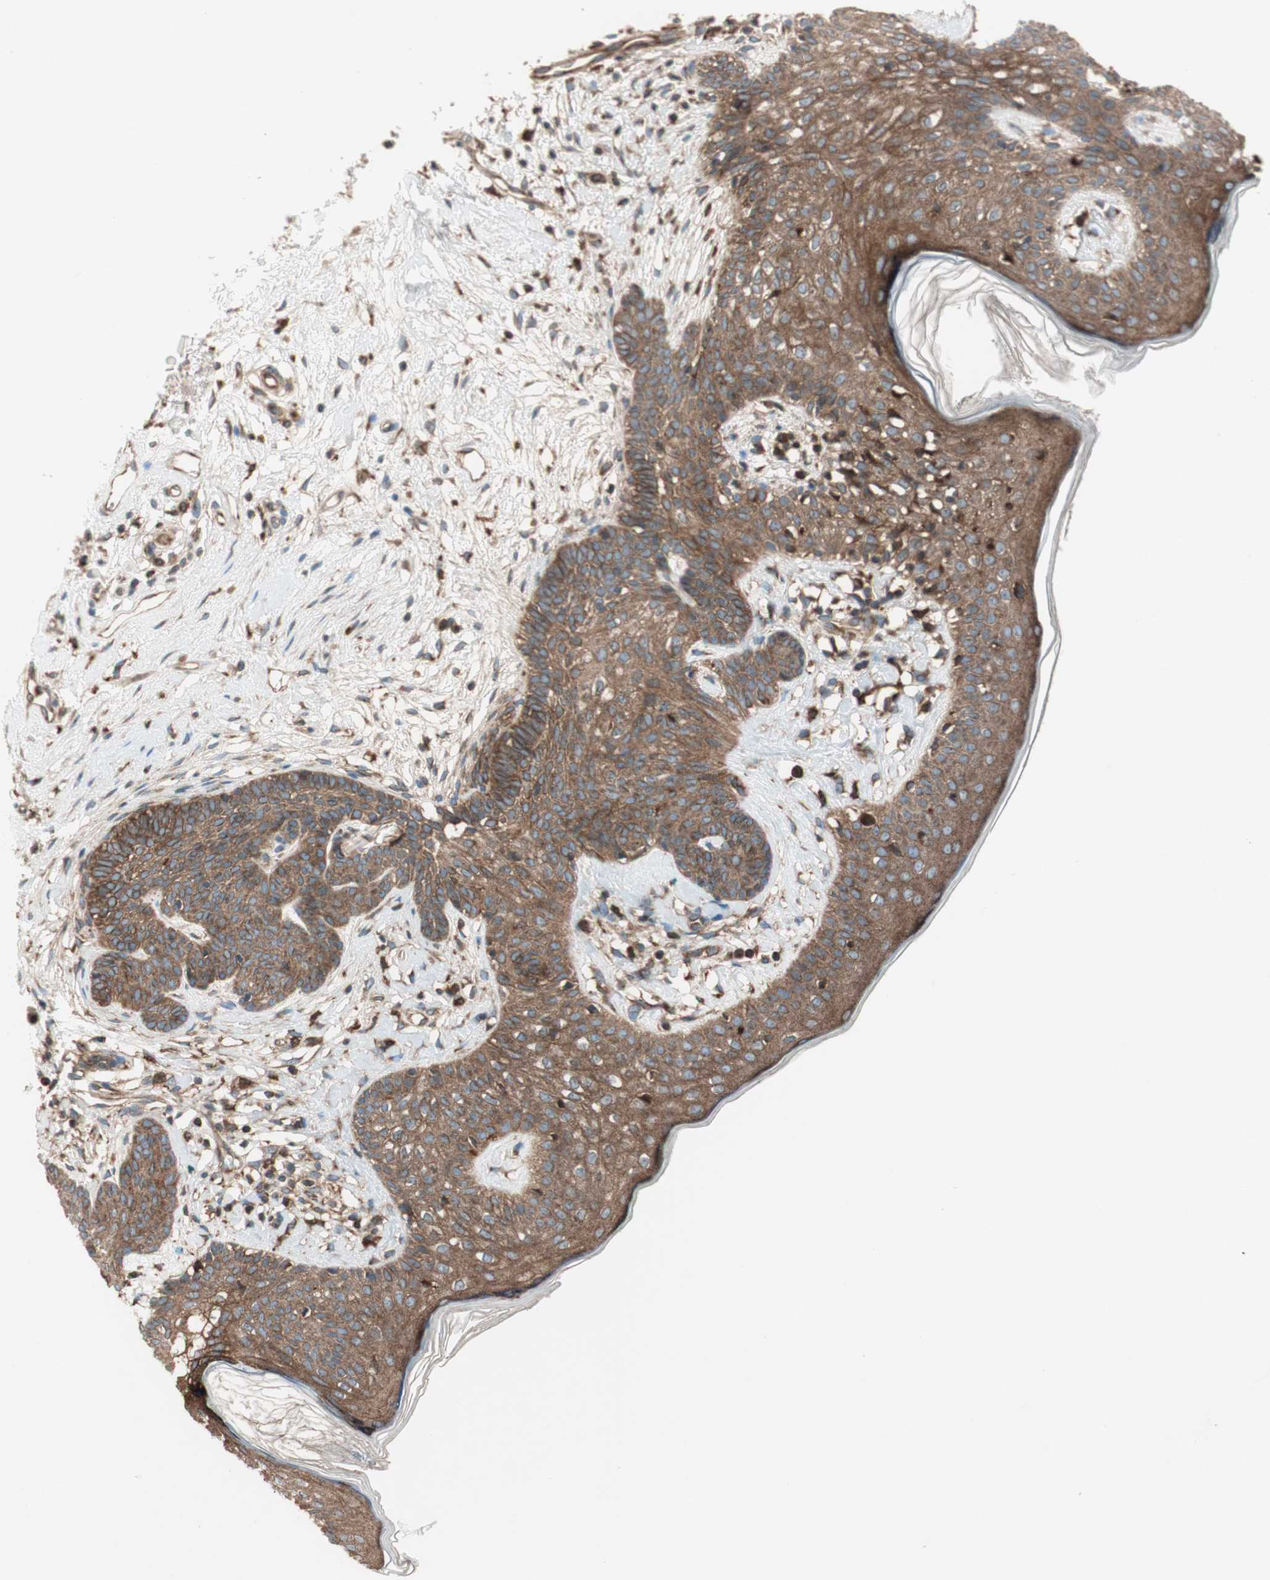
{"staining": {"intensity": "moderate", "quantity": ">75%", "location": "cytoplasmic/membranous"}, "tissue": "skin cancer", "cell_type": "Tumor cells", "image_type": "cancer", "snomed": [{"axis": "morphology", "description": "Developmental malformation"}, {"axis": "morphology", "description": "Basal cell carcinoma"}, {"axis": "topography", "description": "Skin"}], "caption": "Skin cancer stained for a protein demonstrates moderate cytoplasmic/membranous positivity in tumor cells.", "gene": "RAB5A", "patient": {"sex": "female", "age": 62}}